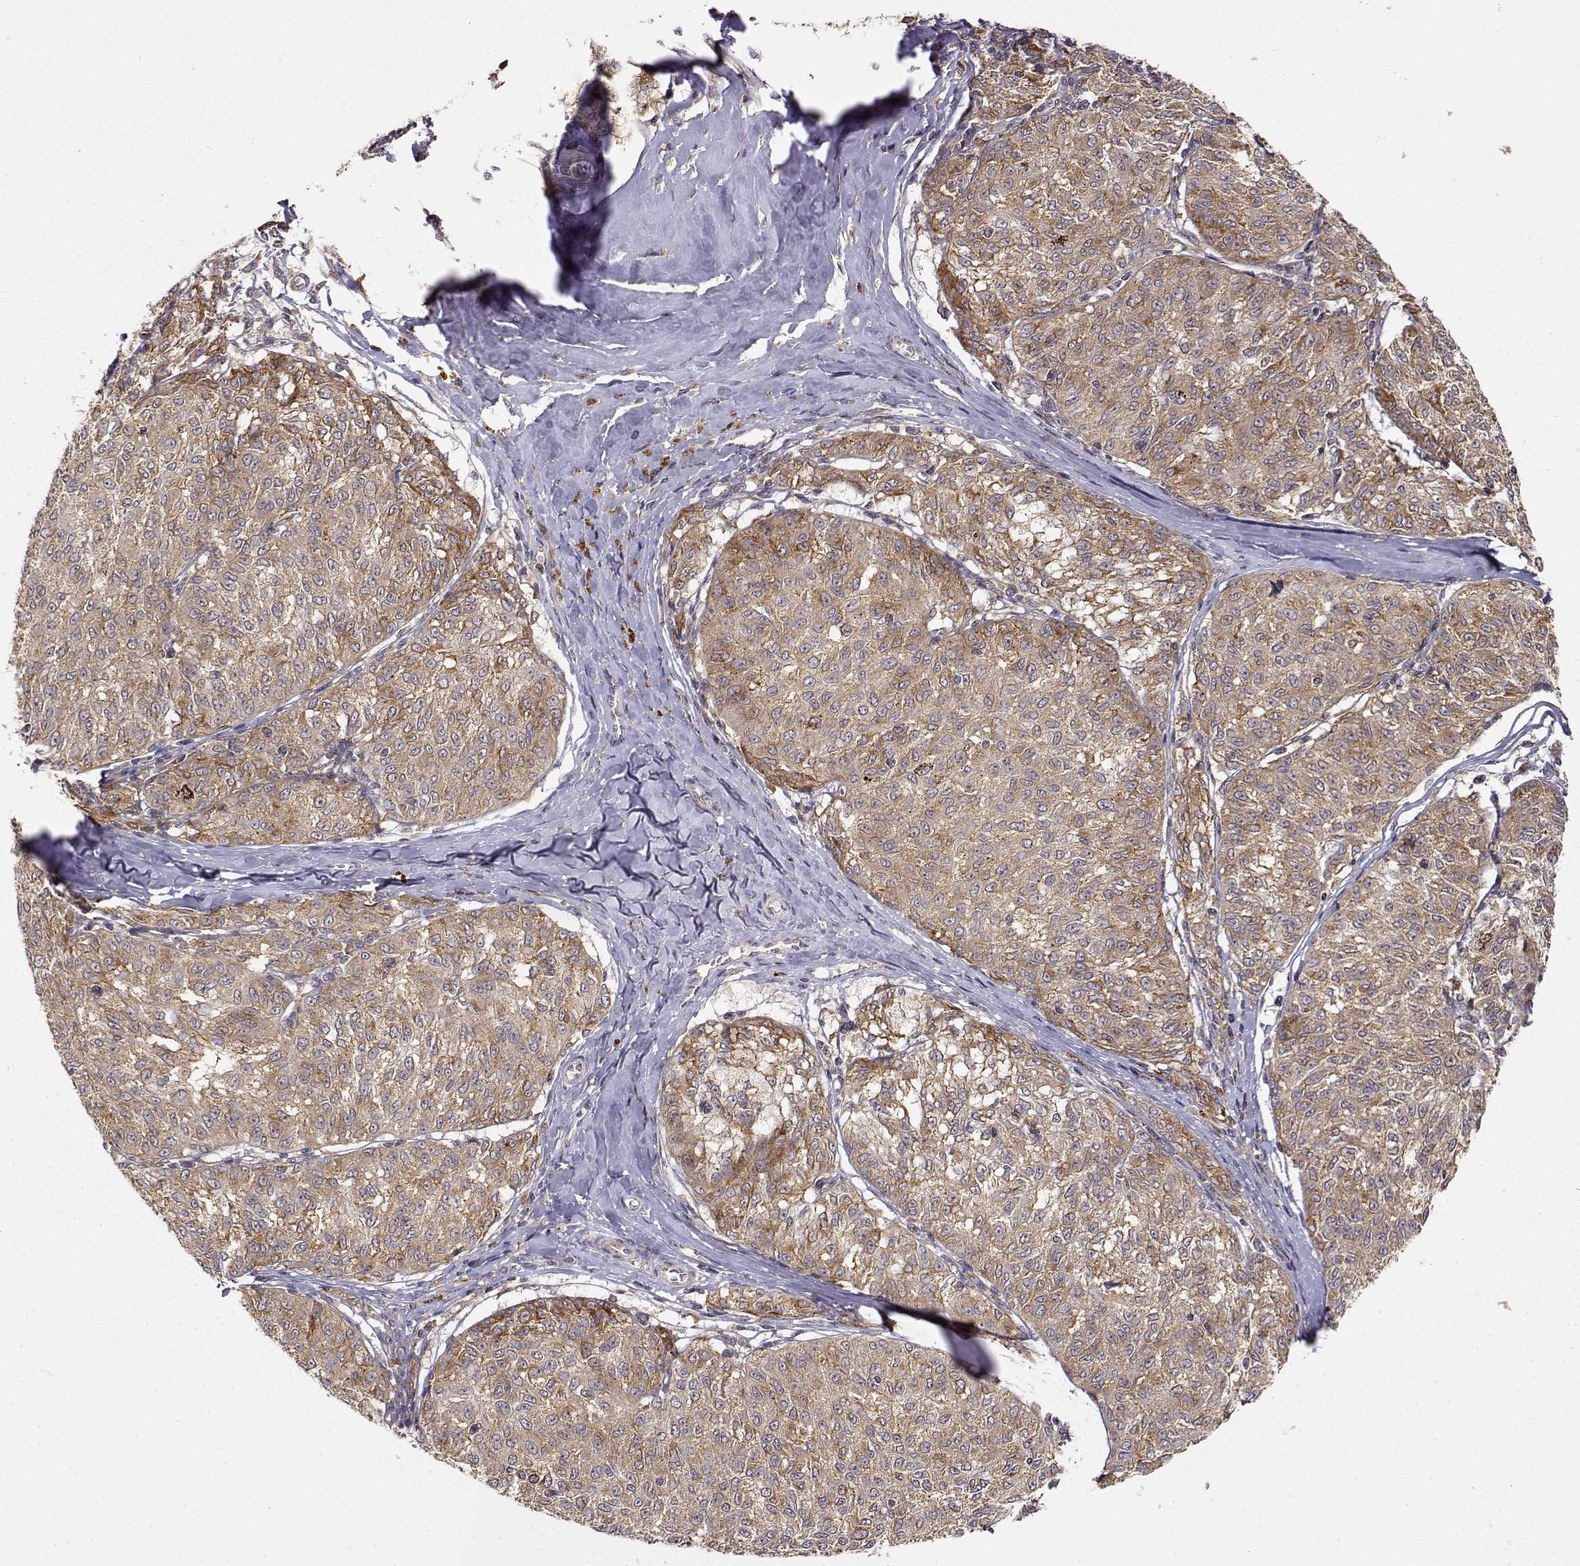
{"staining": {"intensity": "moderate", "quantity": ">75%", "location": "cytoplasmic/membranous"}, "tissue": "melanoma", "cell_type": "Tumor cells", "image_type": "cancer", "snomed": [{"axis": "morphology", "description": "Malignant melanoma, NOS"}, {"axis": "topography", "description": "Skin"}], "caption": "A high-resolution micrograph shows immunohistochemistry staining of melanoma, which displays moderate cytoplasmic/membranous staining in about >75% of tumor cells.", "gene": "RNF13", "patient": {"sex": "female", "age": 72}}